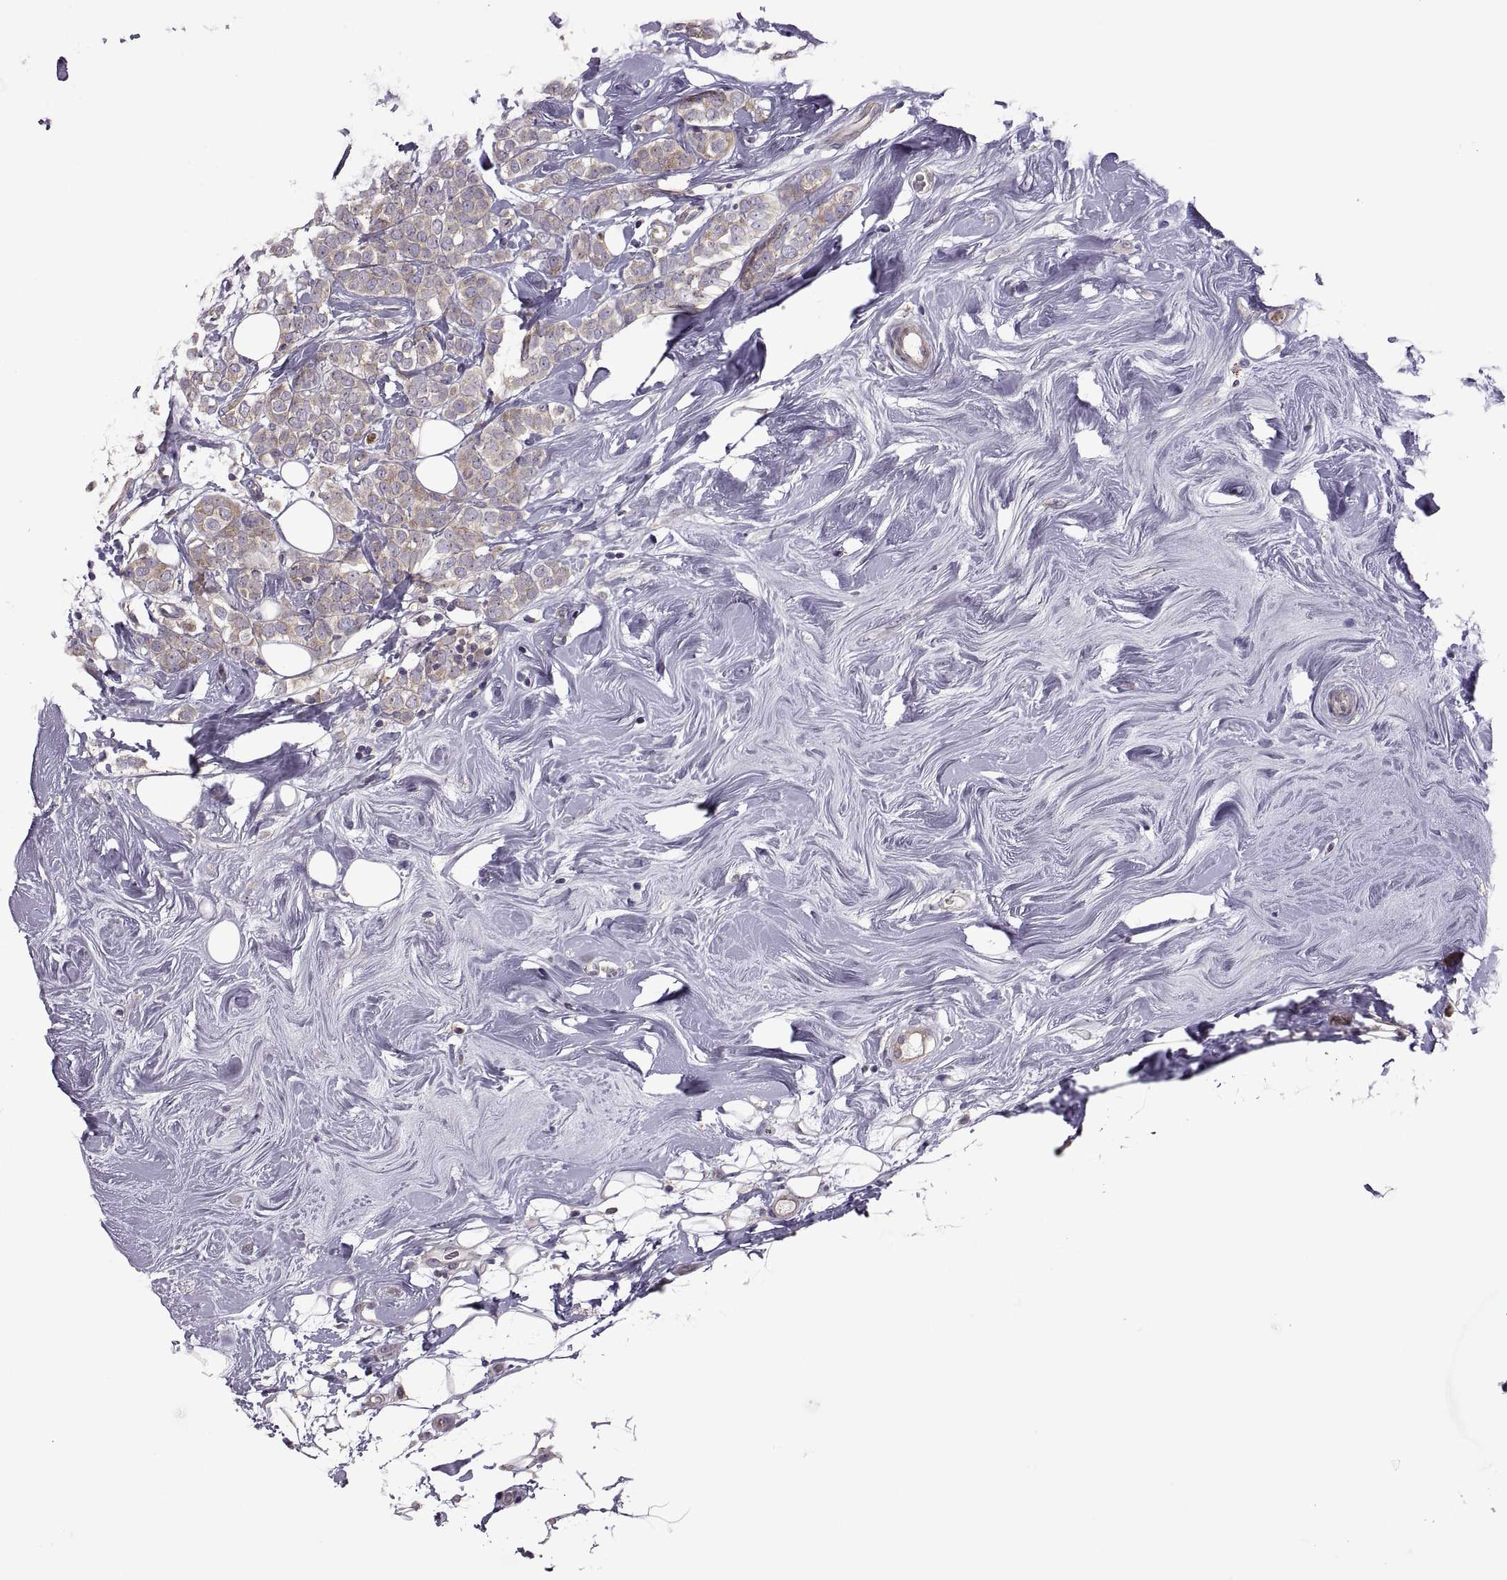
{"staining": {"intensity": "moderate", "quantity": ">75%", "location": "cytoplasmic/membranous"}, "tissue": "breast cancer", "cell_type": "Tumor cells", "image_type": "cancer", "snomed": [{"axis": "morphology", "description": "Lobular carcinoma"}, {"axis": "topography", "description": "Breast"}], "caption": "Immunohistochemical staining of human breast cancer (lobular carcinoma) displays moderate cytoplasmic/membranous protein staining in about >75% of tumor cells. (DAB = brown stain, brightfield microscopy at high magnification).", "gene": "SPATA32", "patient": {"sex": "female", "age": 49}}